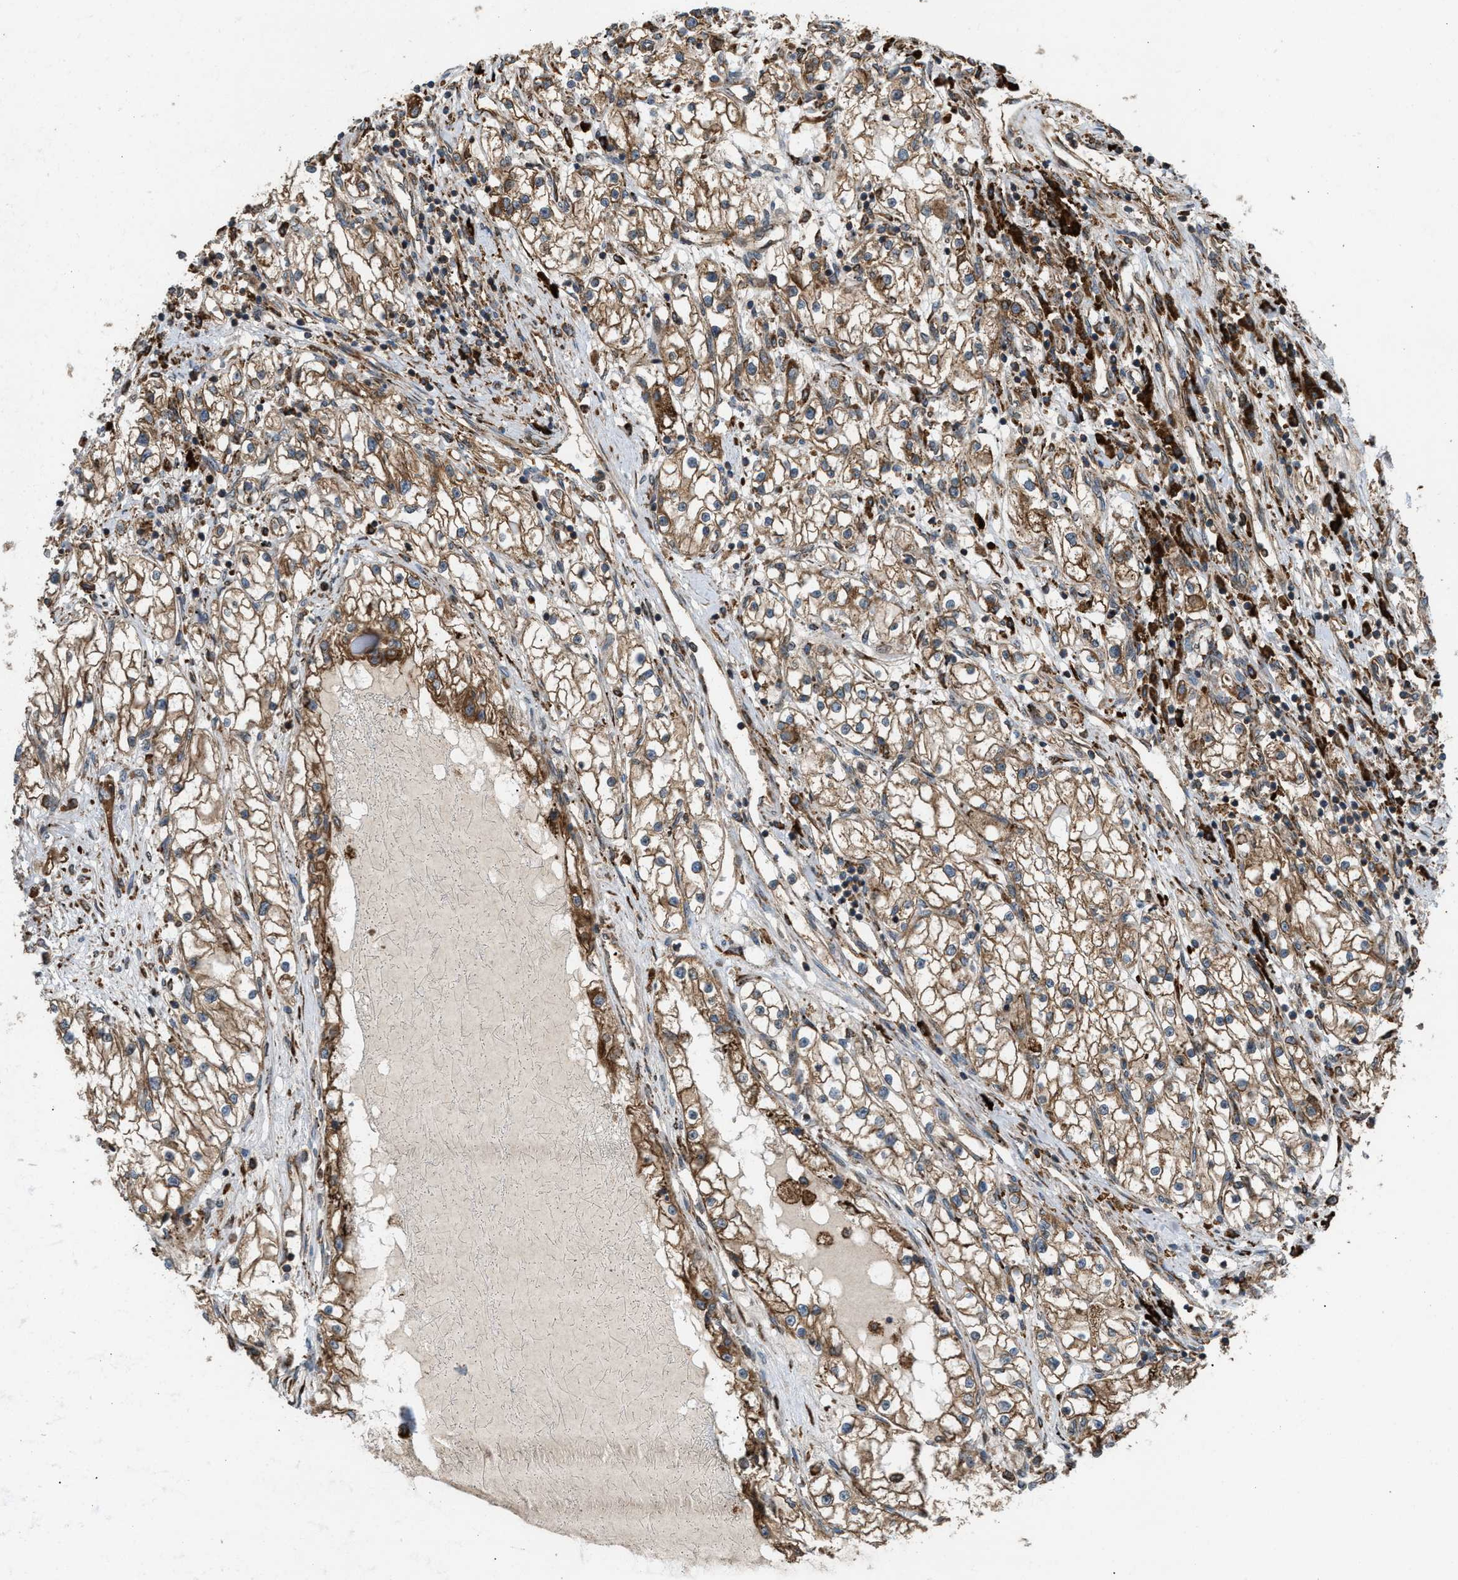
{"staining": {"intensity": "moderate", "quantity": ">75%", "location": "cytoplasmic/membranous"}, "tissue": "renal cancer", "cell_type": "Tumor cells", "image_type": "cancer", "snomed": [{"axis": "morphology", "description": "Adenocarcinoma, NOS"}, {"axis": "topography", "description": "Kidney"}], "caption": "Immunohistochemical staining of human renal cancer (adenocarcinoma) displays medium levels of moderate cytoplasmic/membranous protein expression in about >75% of tumor cells.", "gene": "BAIAP2L1", "patient": {"sex": "male", "age": 68}}